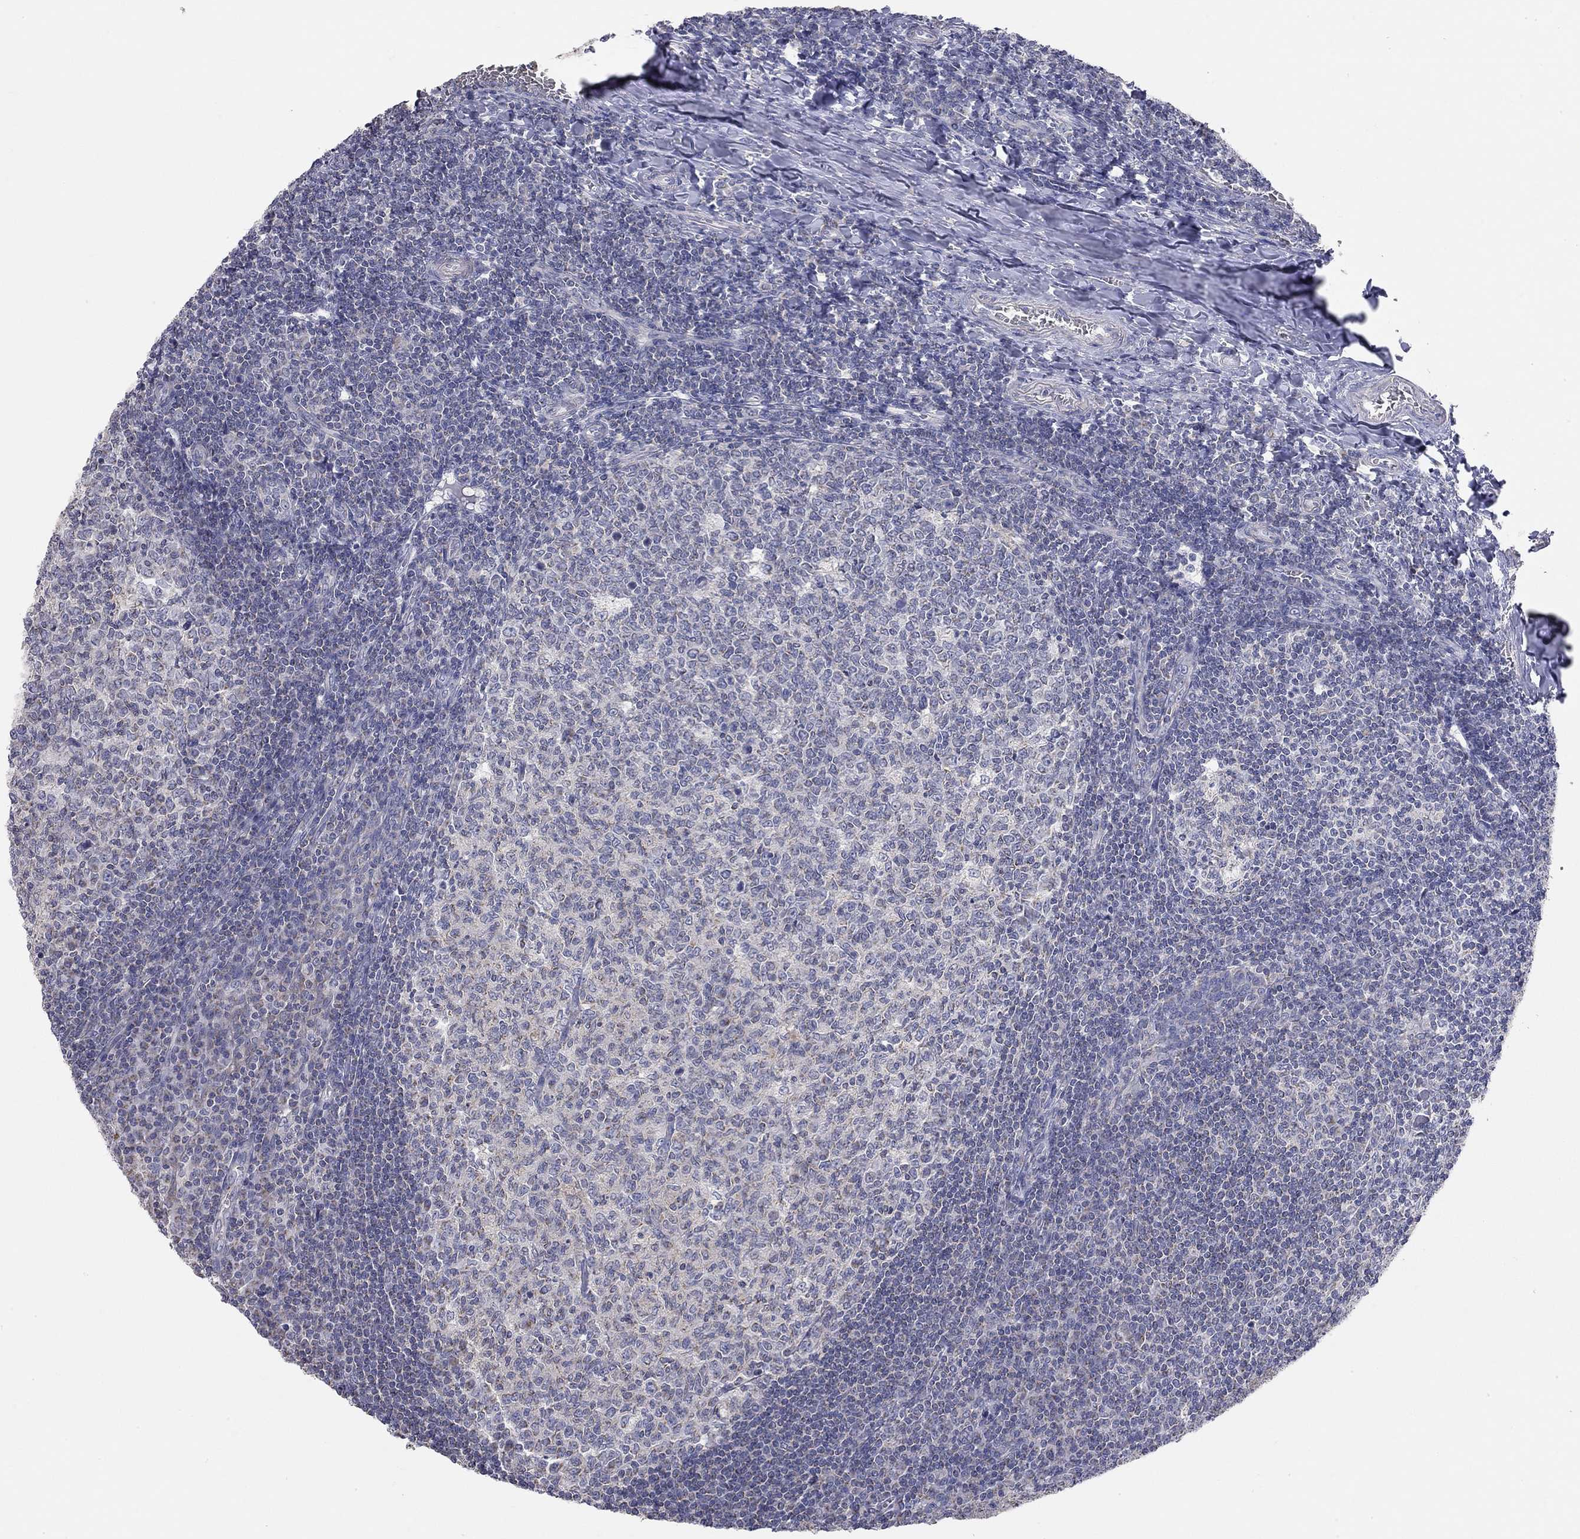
{"staining": {"intensity": "negative", "quantity": "none", "location": "none"}, "tissue": "tonsil", "cell_type": "Germinal center cells", "image_type": "normal", "snomed": [{"axis": "morphology", "description": "Normal tissue, NOS"}, {"axis": "topography", "description": "Tonsil"}], "caption": "Germinal center cells are negative for protein expression in normal human tonsil. The staining is performed using DAB (3,3'-diaminobenzidine) brown chromogen with nuclei counter-stained in using hematoxylin.", "gene": "CFAP161", "patient": {"sex": "female", "age": 13}}